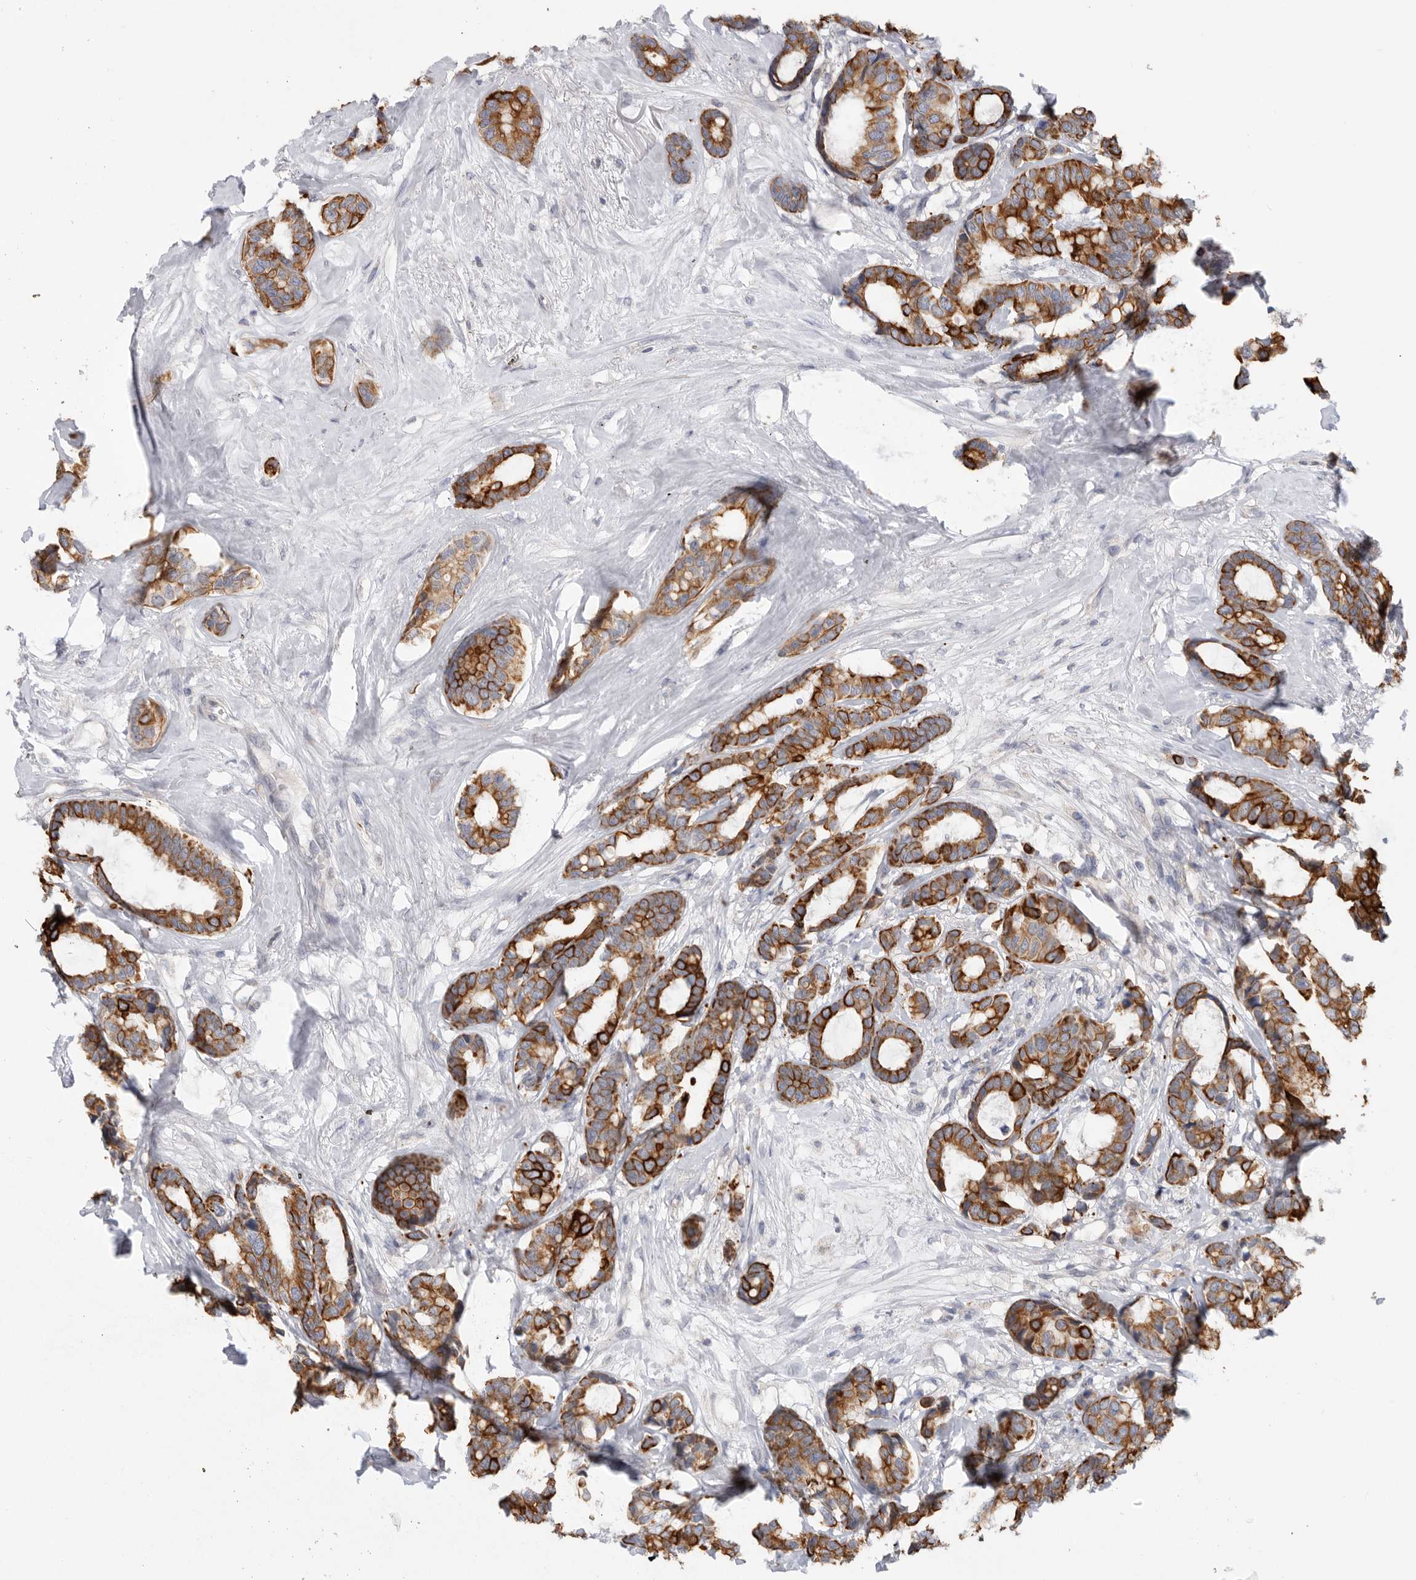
{"staining": {"intensity": "strong", "quantity": ">75%", "location": "cytoplasmic/membranous"}, "tissue": "breast cancer", "cell_type": "Tumor cells", "image_type": "cancer", "snomed": [{"axis": "morphology", "description": "Duct carcinoma"}, {"axis": "topography", "description": "Breast"}], "caption": "High-magnification brightfield microscopy of breast cancer stained with DAB (brown) and counterstained with hematoxylin (blue). tumor cells exhibit strong cytoplasmic/membranous staining is identified in about>75% of cells.", "gene": "MTFR1L", "patient": {"sex": "female", "age": 87}}